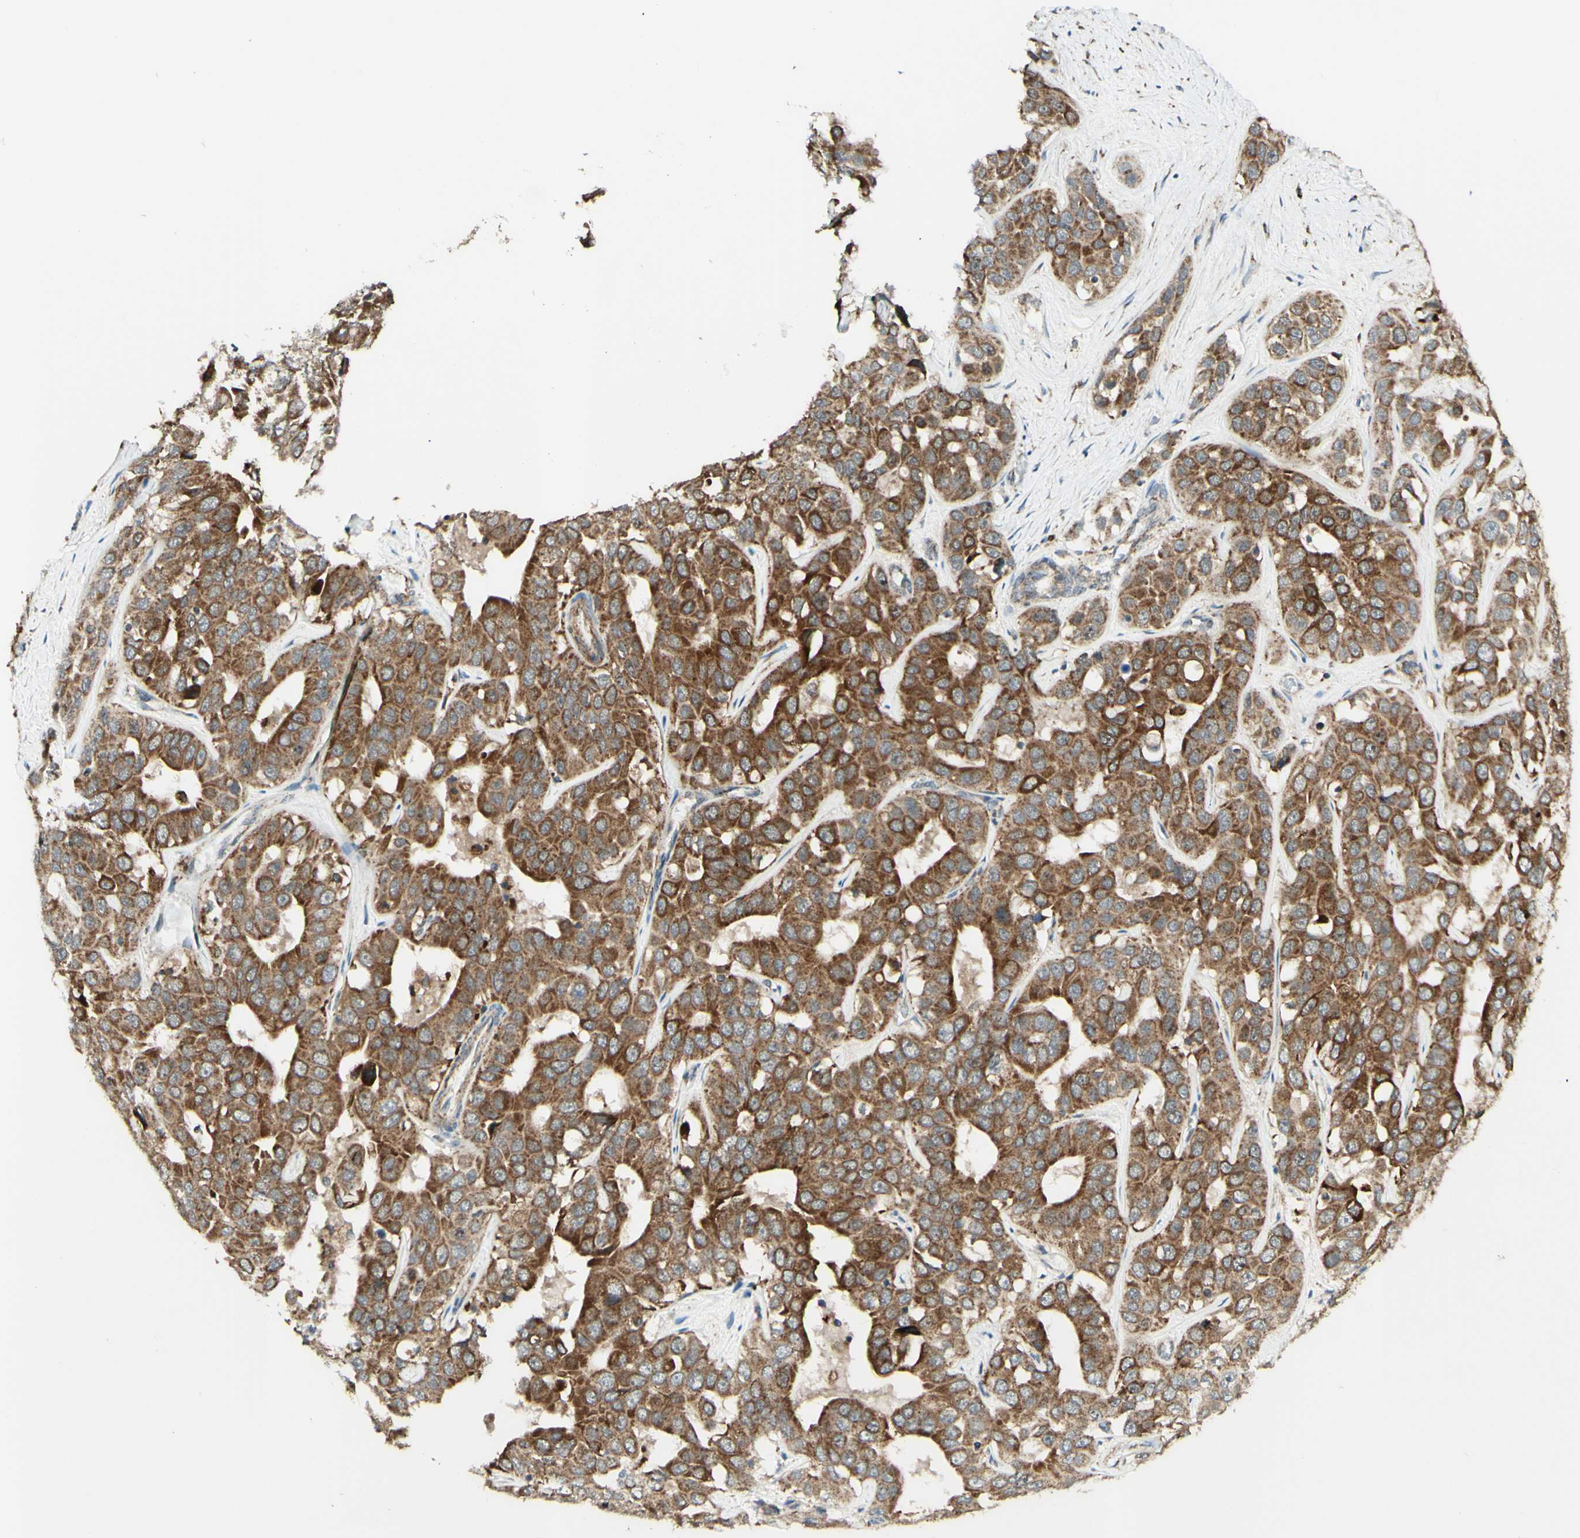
{"staining": {"intensity": "strong", "quantity": ">75%", "location": "cytoplasmic/membranous"}, "tissue": "liver cancer", "cell_type": "Tumor cells", "image_type": "cancer", "snomed": [{"axis": "morphology", "description": "Cholangiocarcinoma"}, {"axis": "topography", "description": "Liver"}], "caption": "Liver cancer stained for a protein displays strong cytoplasmic/membranous positivity in tumor cells.", "gene": "DHRS3", "patient": {"sex": "female", "age": 52}}